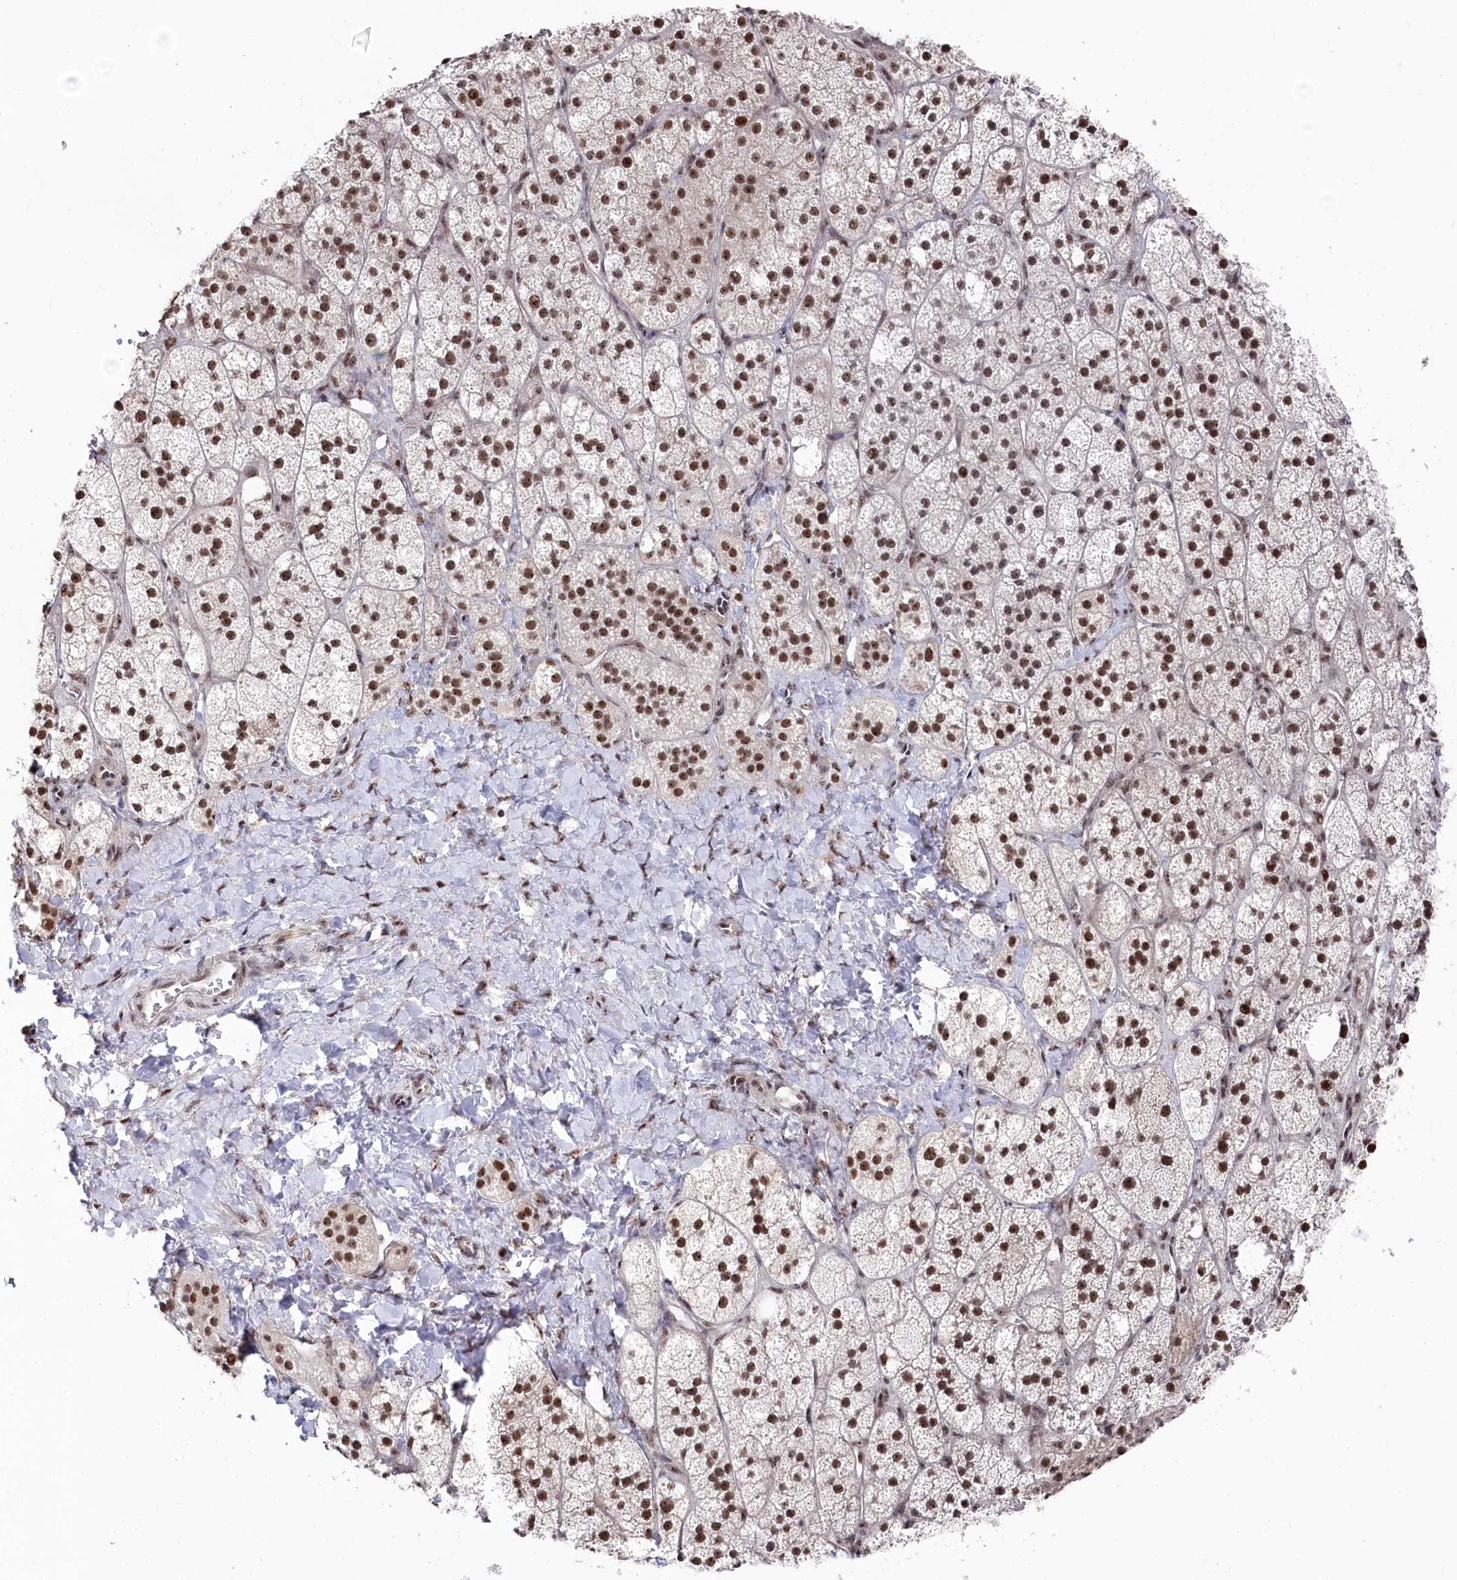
{"staining": {"intensity": "strong", "quantity": ">75%", "location": "nuclear"}, "tissue": "adrenal gland", "cell_type": "Glandular cells", "image_type": "normal", "snomed": [{"axis": "morphology", "description": "Normal tissue, NOS"}, {"axis": "topography", "description": "Adrenal gland"}], "caption": "A high-resolution photomicrograph shows immunohistochemistry (IHC) staining of benign adrenal gland, which demonstrates strong nuclear positivity in approximately >75% of glandular cells.", "gene": "POLR2H", "patient": {"sex": "male", "age": 61}}